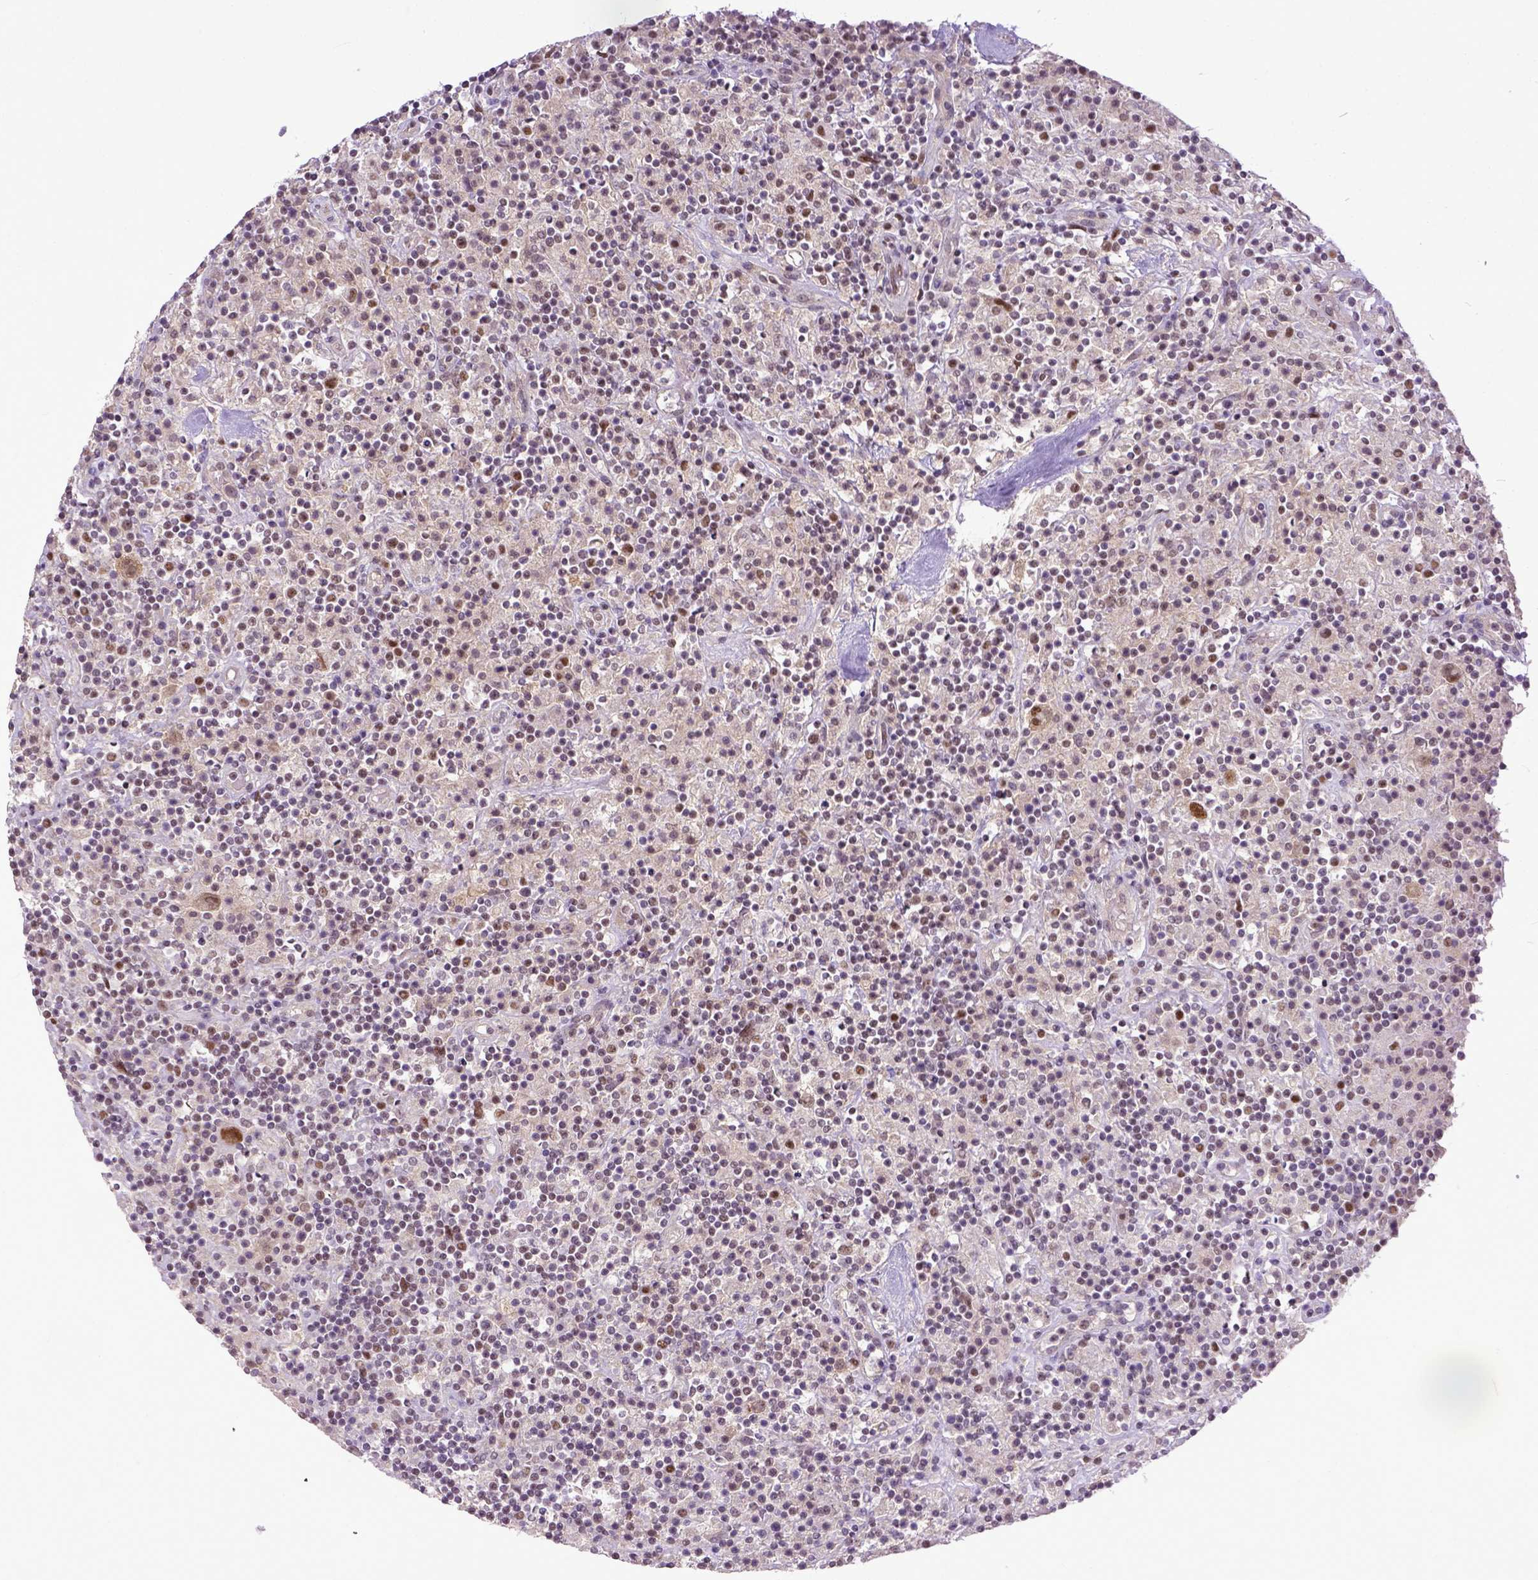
{"staining": {"intensity": "moderate", "quantity": ">75%", "location": "nuclear"}, "tissue": "lymphoma", "cell_type": "Tumor cells", "image_type": "cancer", "snomed": [{"axis": "morphology", "description": "Hodgkin's disease, NOS"}, {"axis": "topography", "description": "Lymph node"}], "caption": "Immunohistochemistry (IHC) histopathology image of lymphoma stained for a protein (brown), which demonstrates medium levels of moderate nuclear staining in about >75% of tumor cells.", "gene": "ERCC1", "patient": {"sex": "male", "age": 70}}